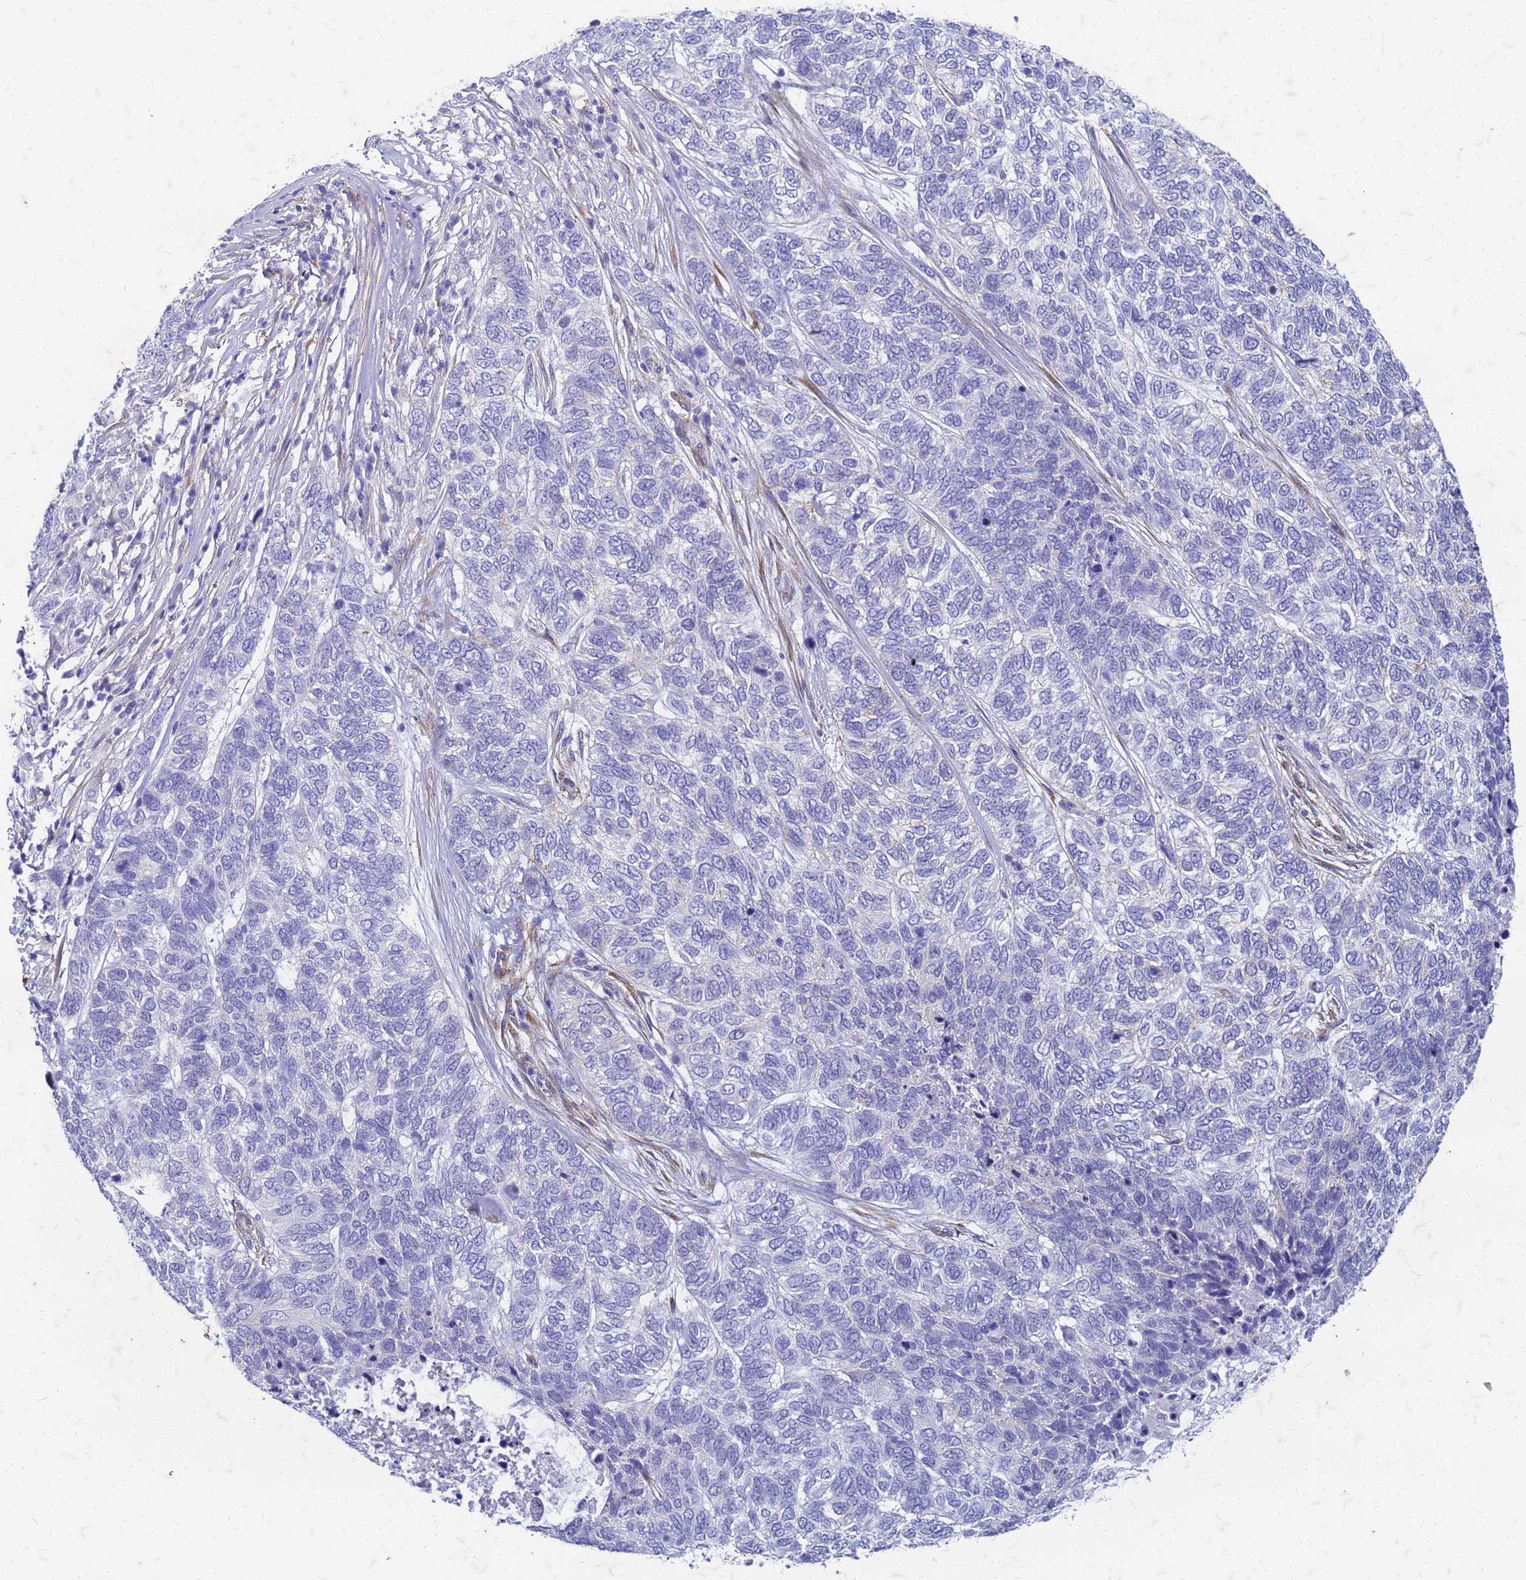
{"staining": {"intensity": "negative", "quantity": "none", "location": "none"}, "tissue": "skin cancer", "cell_type": "Tumor cells", "image_type": "cancer", "snomed": [{"axis": "morphology", "description": "Basal cell carcinoma"}, {"axis": "topography", "description": "Skin"}], "caption": "Immunohistochemistry of human skin cancer demonstrates no staining in tumor cells.", "gene": "TRIM64B", "patient": {"sex": "female", "age": 65}}